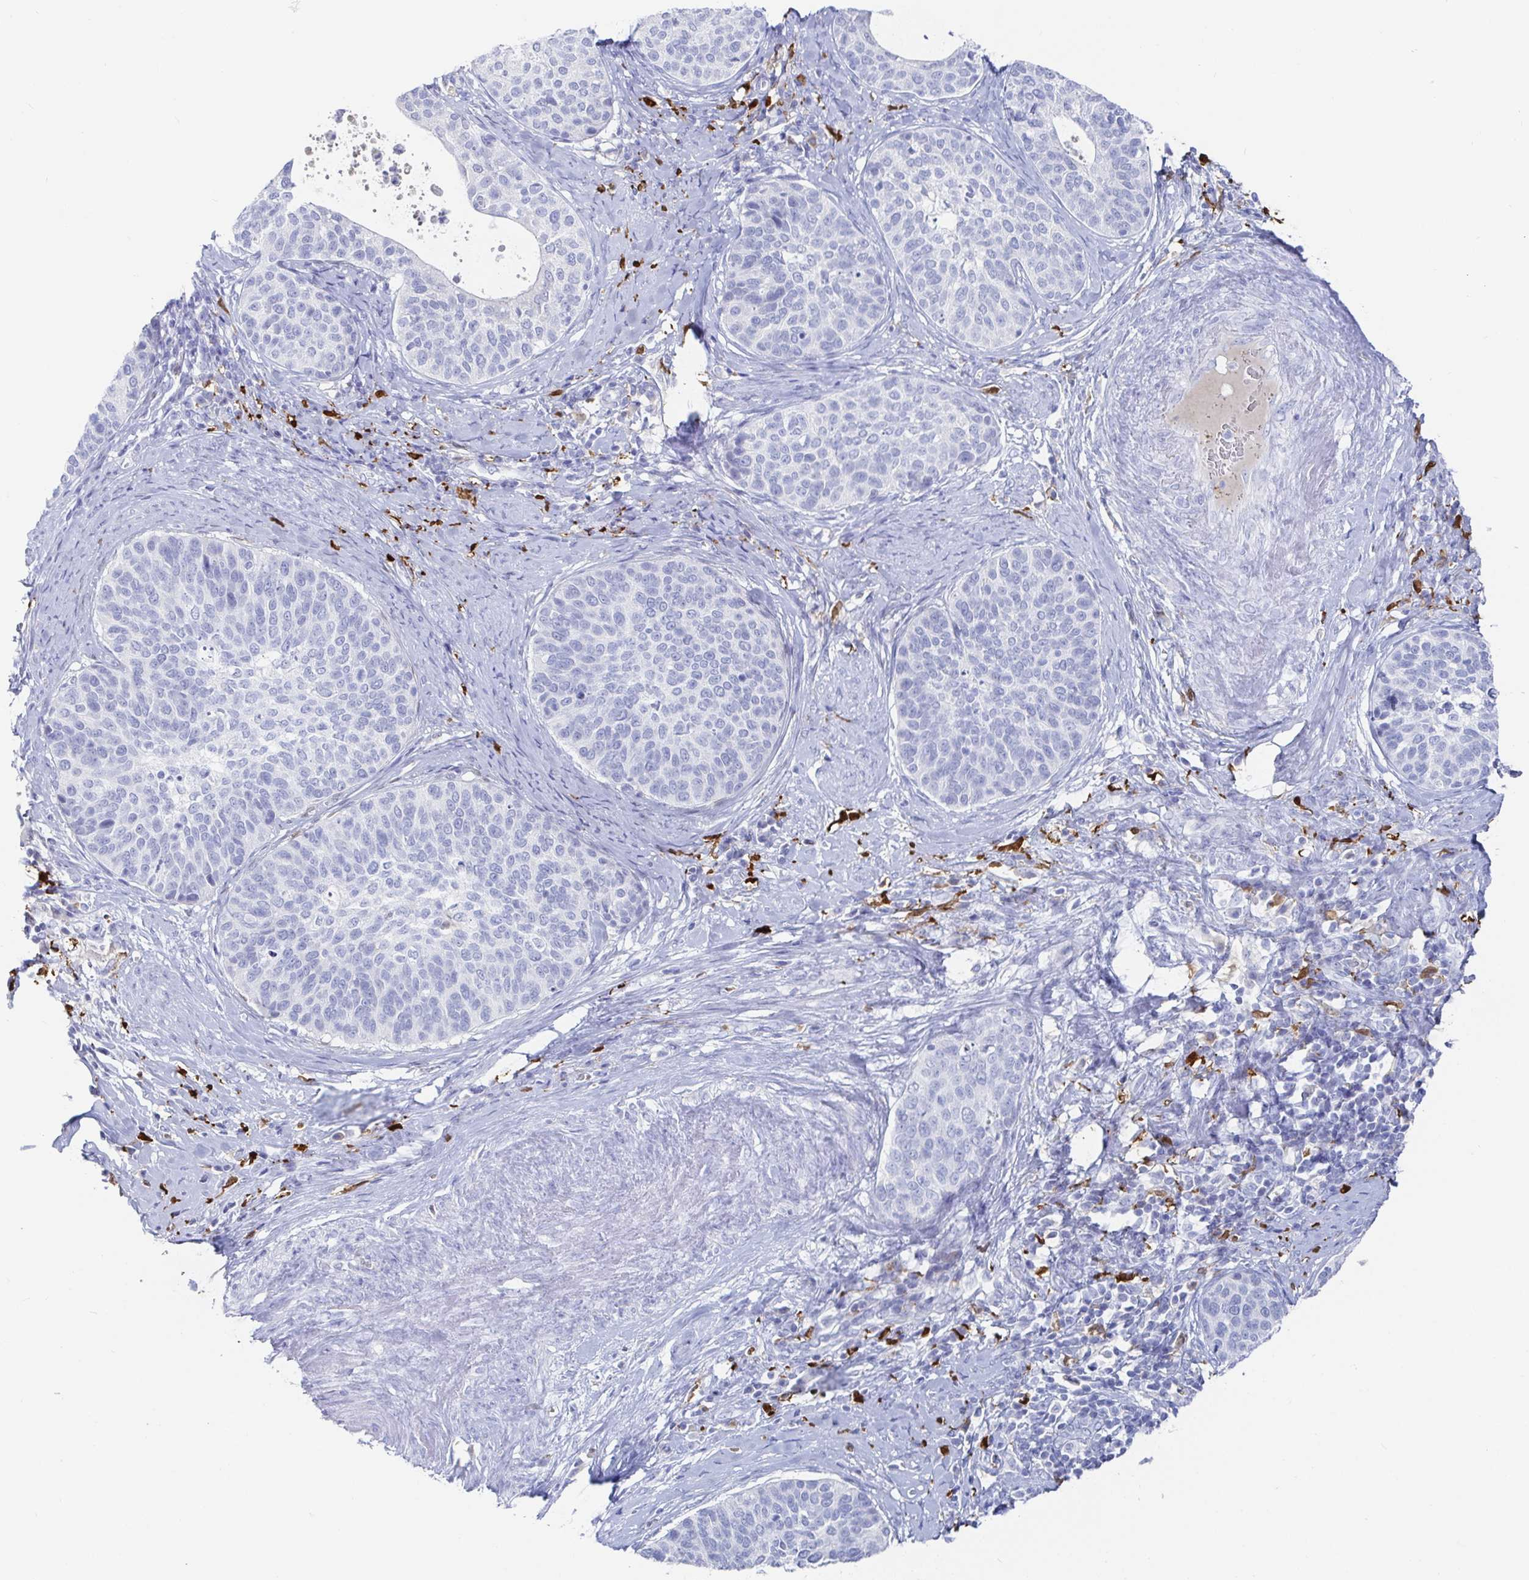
{"staining": {"intensity": "negative", "quantity": "none", "location": "none"}, "tissue": "cervical cancer", "cell_type": "Tumor cells", "image_type": "cancer", "snomed": [{"axis": "morphology", "description": "Squamous cell carcinoma, NOS"}, {"axis": "topography", "description": "Cervix"}], "caption": "This is an IHC image of human cervical cancer. There is no staining in tumor cells.", "gene": "OR2A4", "patient": {"sex": "female", "age": 69}}